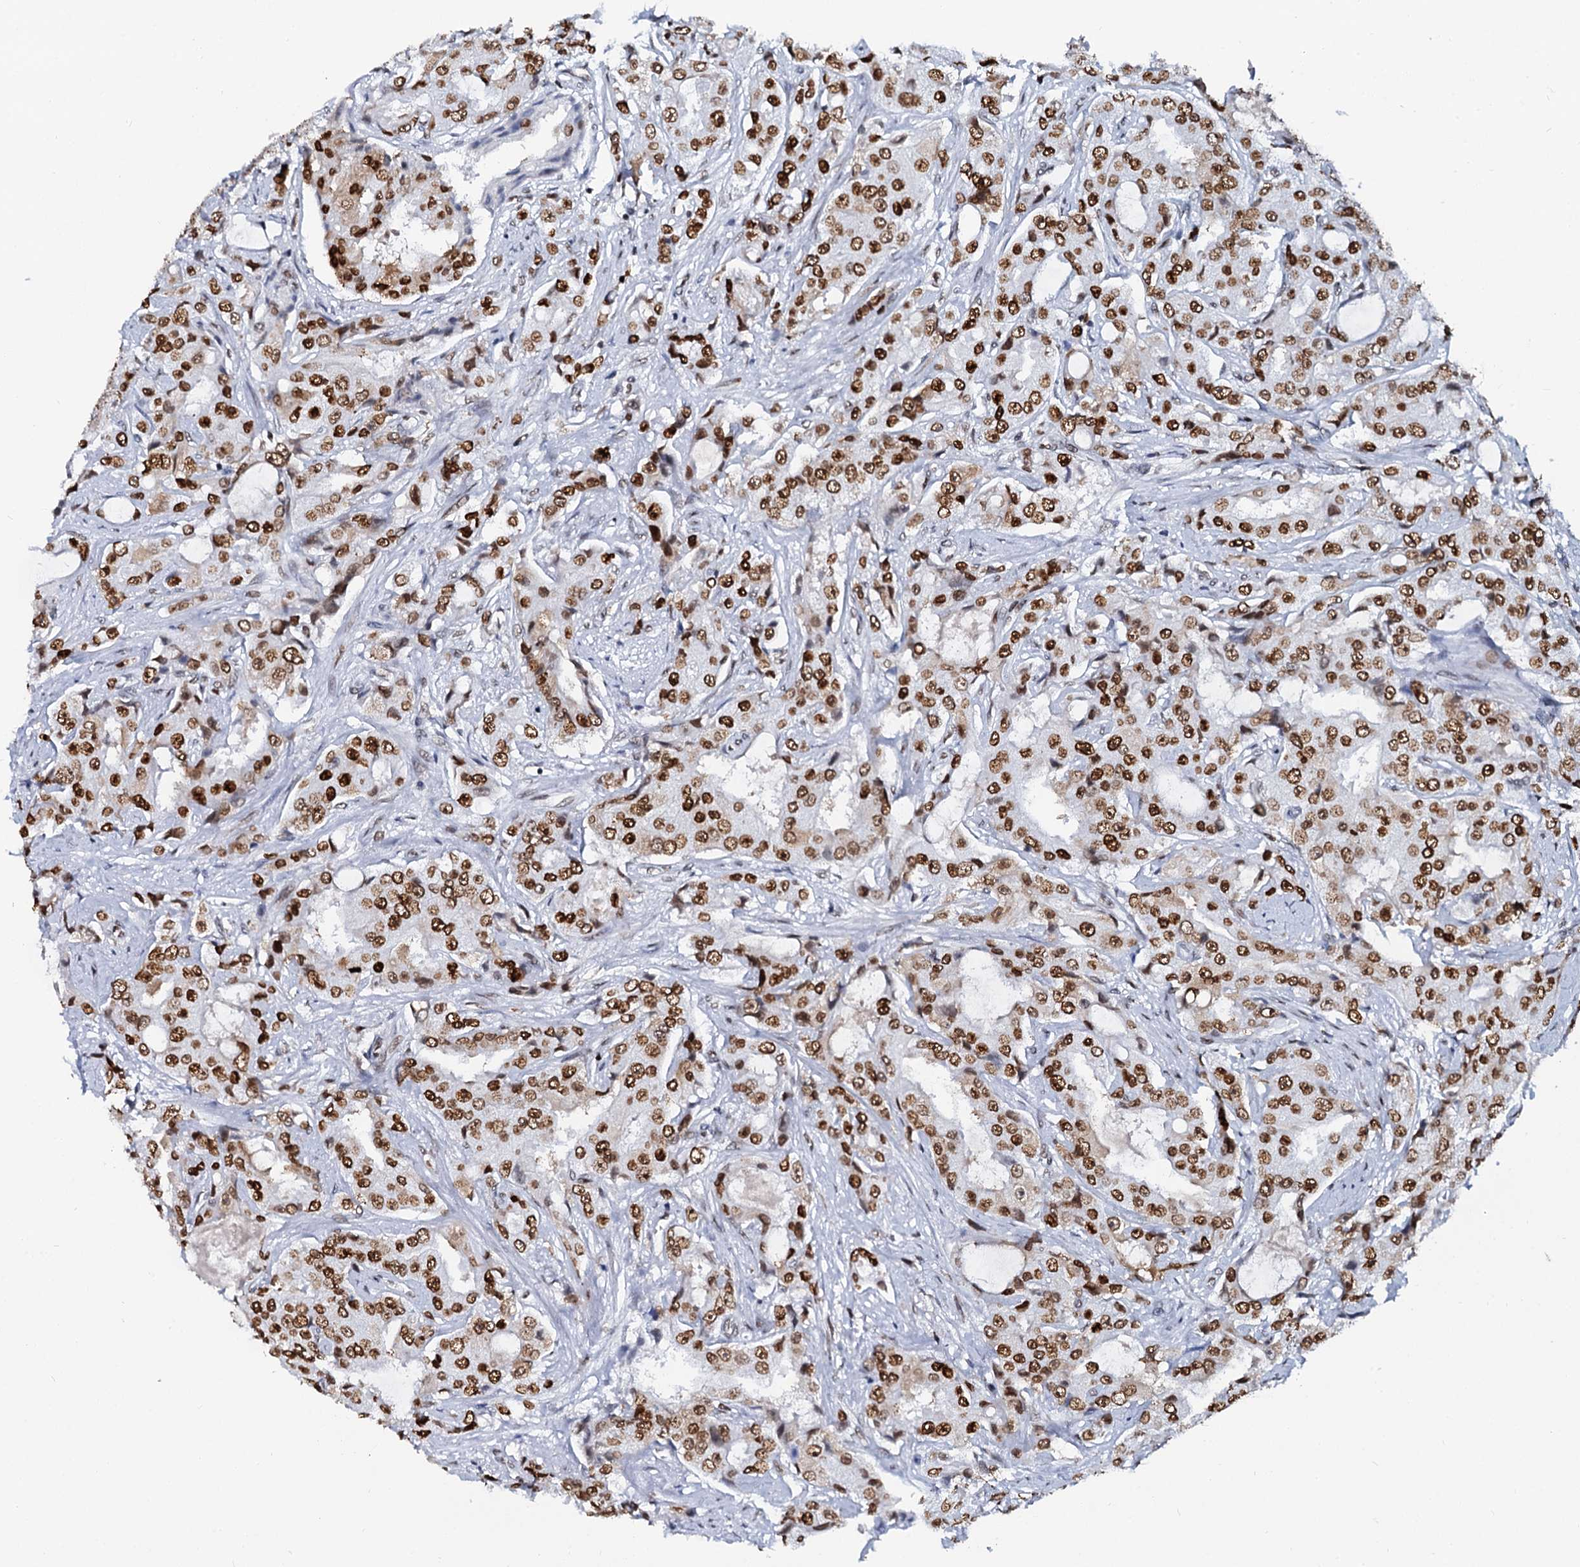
{"staining": {"intensity": "strong", "quantity": ">75%", "location": "nuclear"}, "tissue": "prostate cancer", "cell_type": "Tumor cells", "image_type": "cancer", "snomed": [{"axis": "morphology", "description": "Adenocarcinoma, High grade"}, {"axis": "topography", "description": "Prostate"}], "caption": "Brown immunohistochemical staining in human prostate cancer exhibits strong nuclear positivity in approximately >75% of tumor cells.", "gene": "CMAS", "patient": {"sex": "male", "age": 73}}